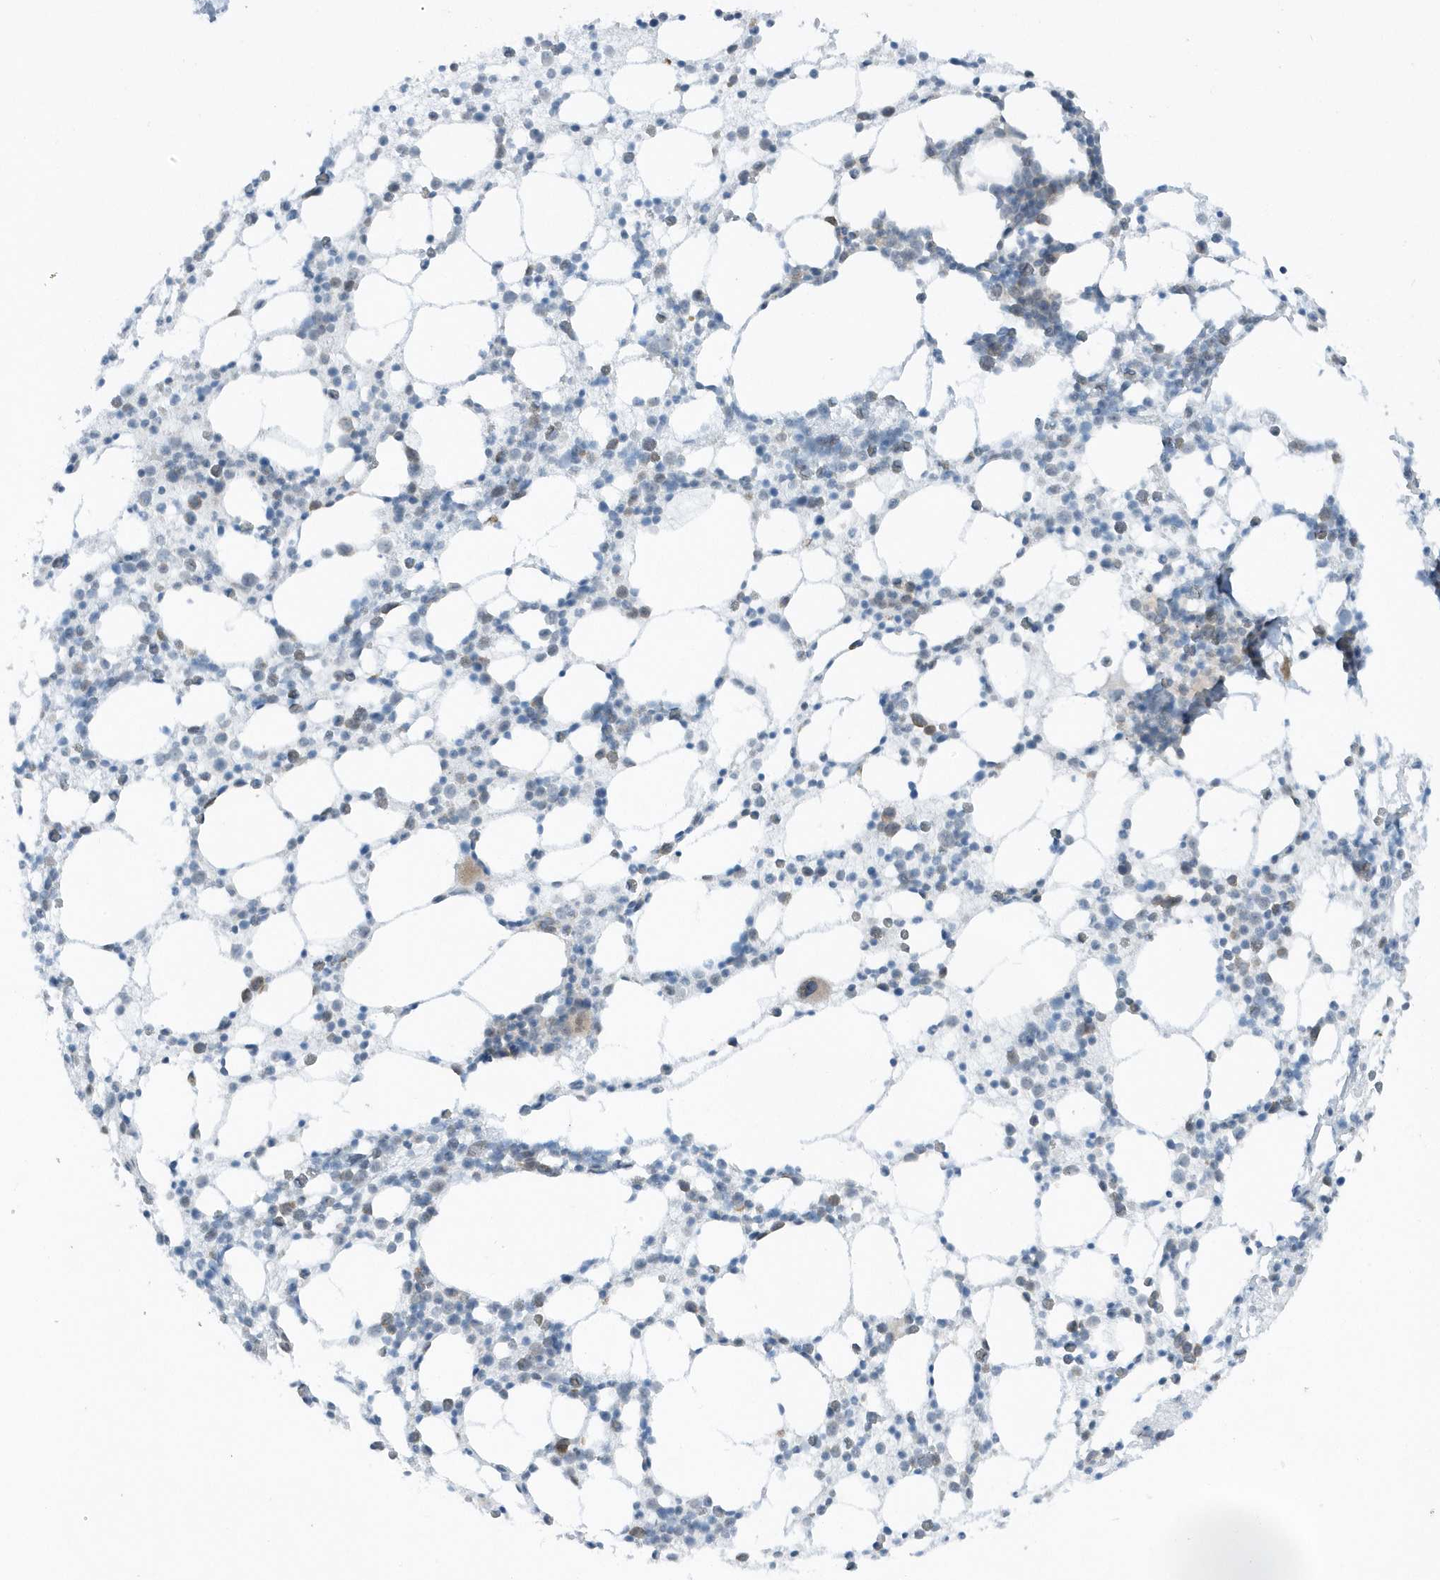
{"staining": {"intensity": "moderate", "quantity": "<25%", "location": "cytoplasmic/membranous"}, "tissue": "bone marrow", "cell_type": "Hematopoietic cells", "image_type": "normal", "snomed": [{"axis": "morphology", "description": "Normal tissue, NOS"}, {"axis": "topography", "description": "Bone marrow"}], "caption": "The histopathology image demonstrates staining of normal bone marrow, revealing moderate cytoplasmic/membranous protein positivity (brown color) within hematopoietic cells.", "gene": "SCN3A", "patient": {"sex": "female", "age": 57}}